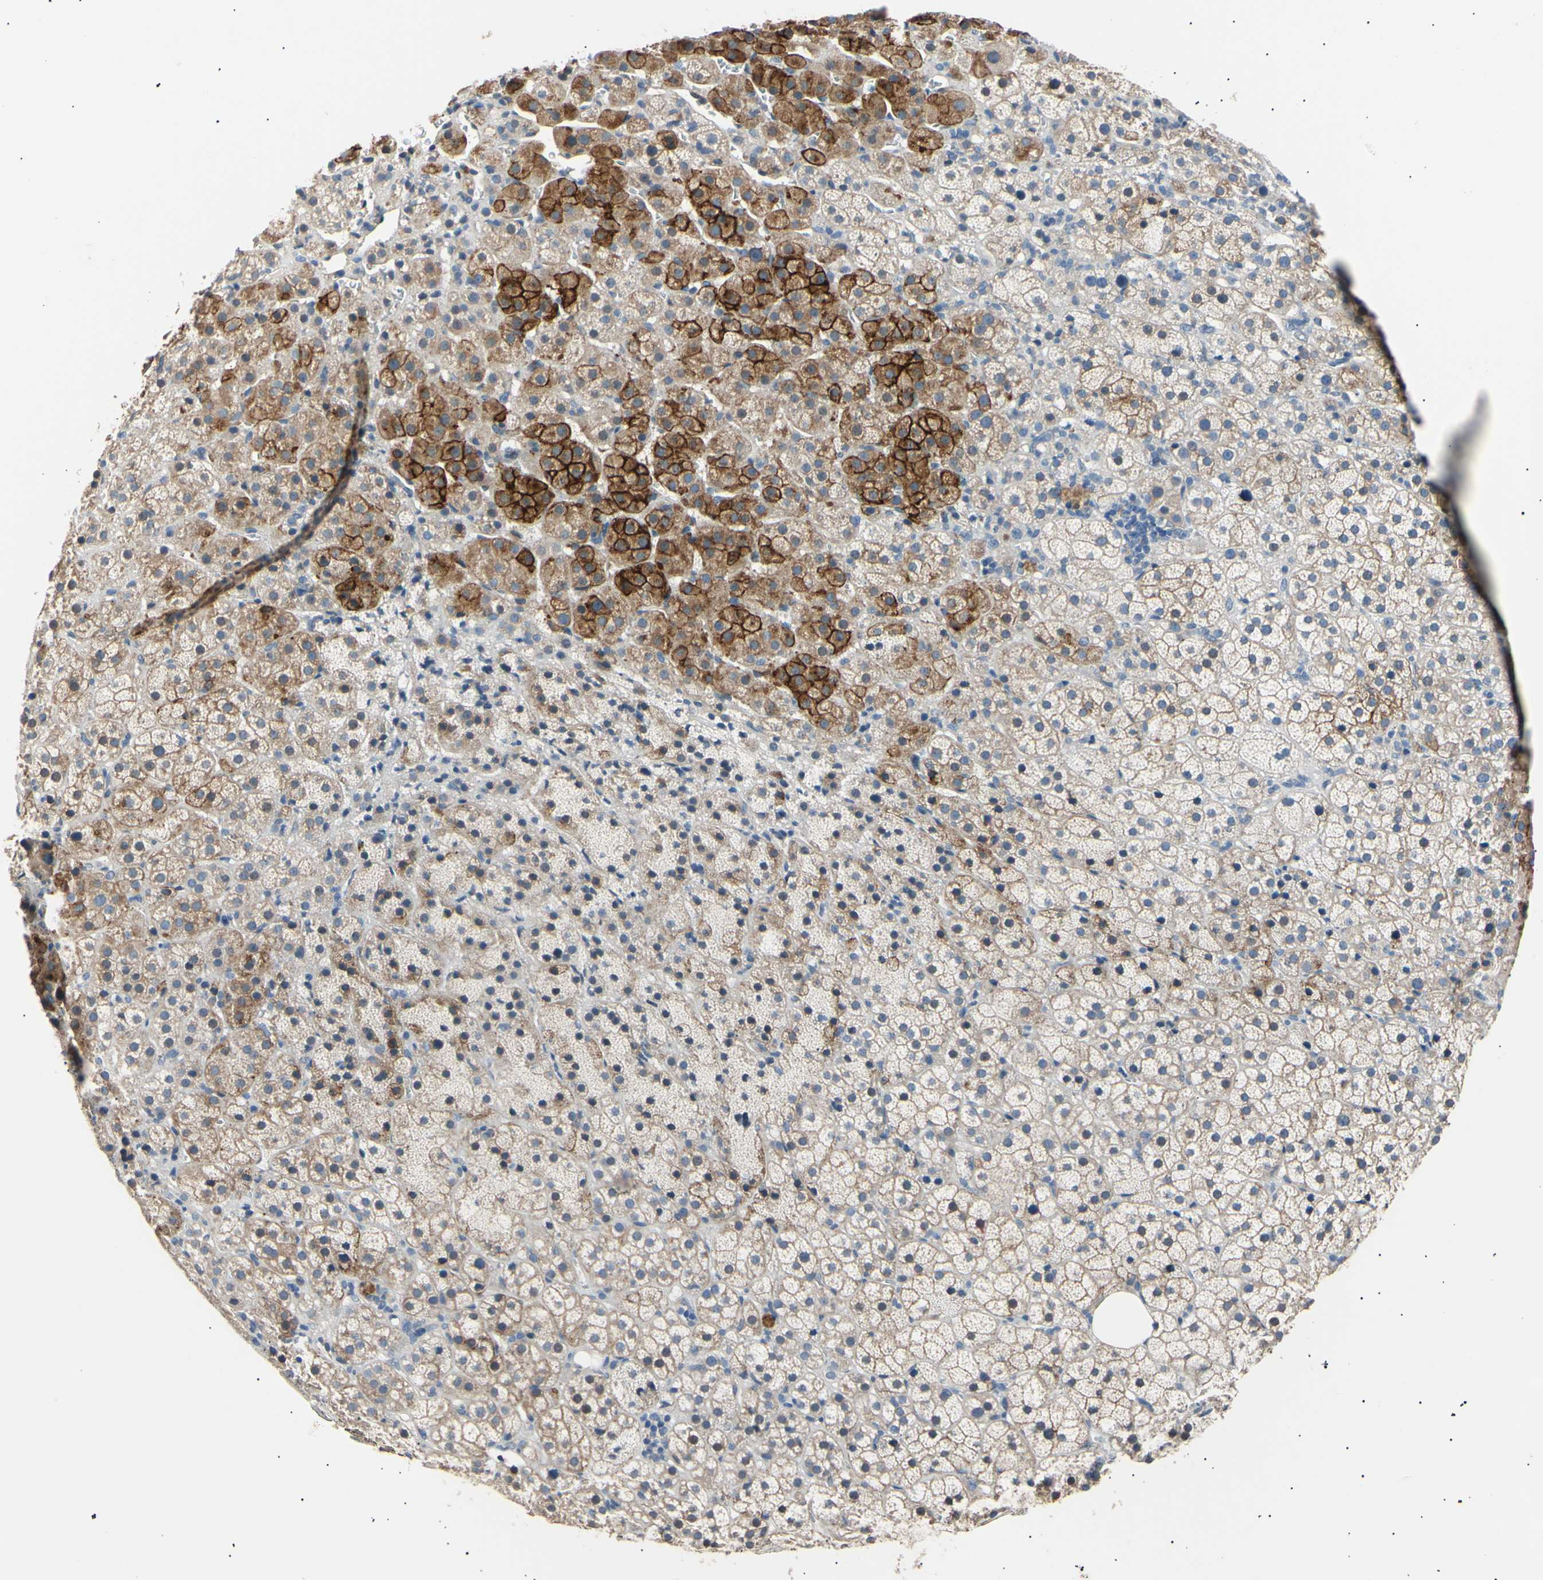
{"staining": {"intensity": "strong", "quantity": "<25%", "location": "cytoplasmic/membranous"}, "tissue": "adrenal gland", "cell_type": "Glandular cells", "image_type": "normal", "snomed": [{"axis": "morphology", "description": "Normal tissue, NOS"}, {"axis": "topography", "description": "Adrenal gland"}], "caption": "This micrograph displays immunohistochemistry staining of benign human adrenal gland, with medium strong cytoplasmic/membranous staining in approximately <25% of glandular cells.", "gene": "LDLR", "patient": {"sex": "female", "age": 57}}